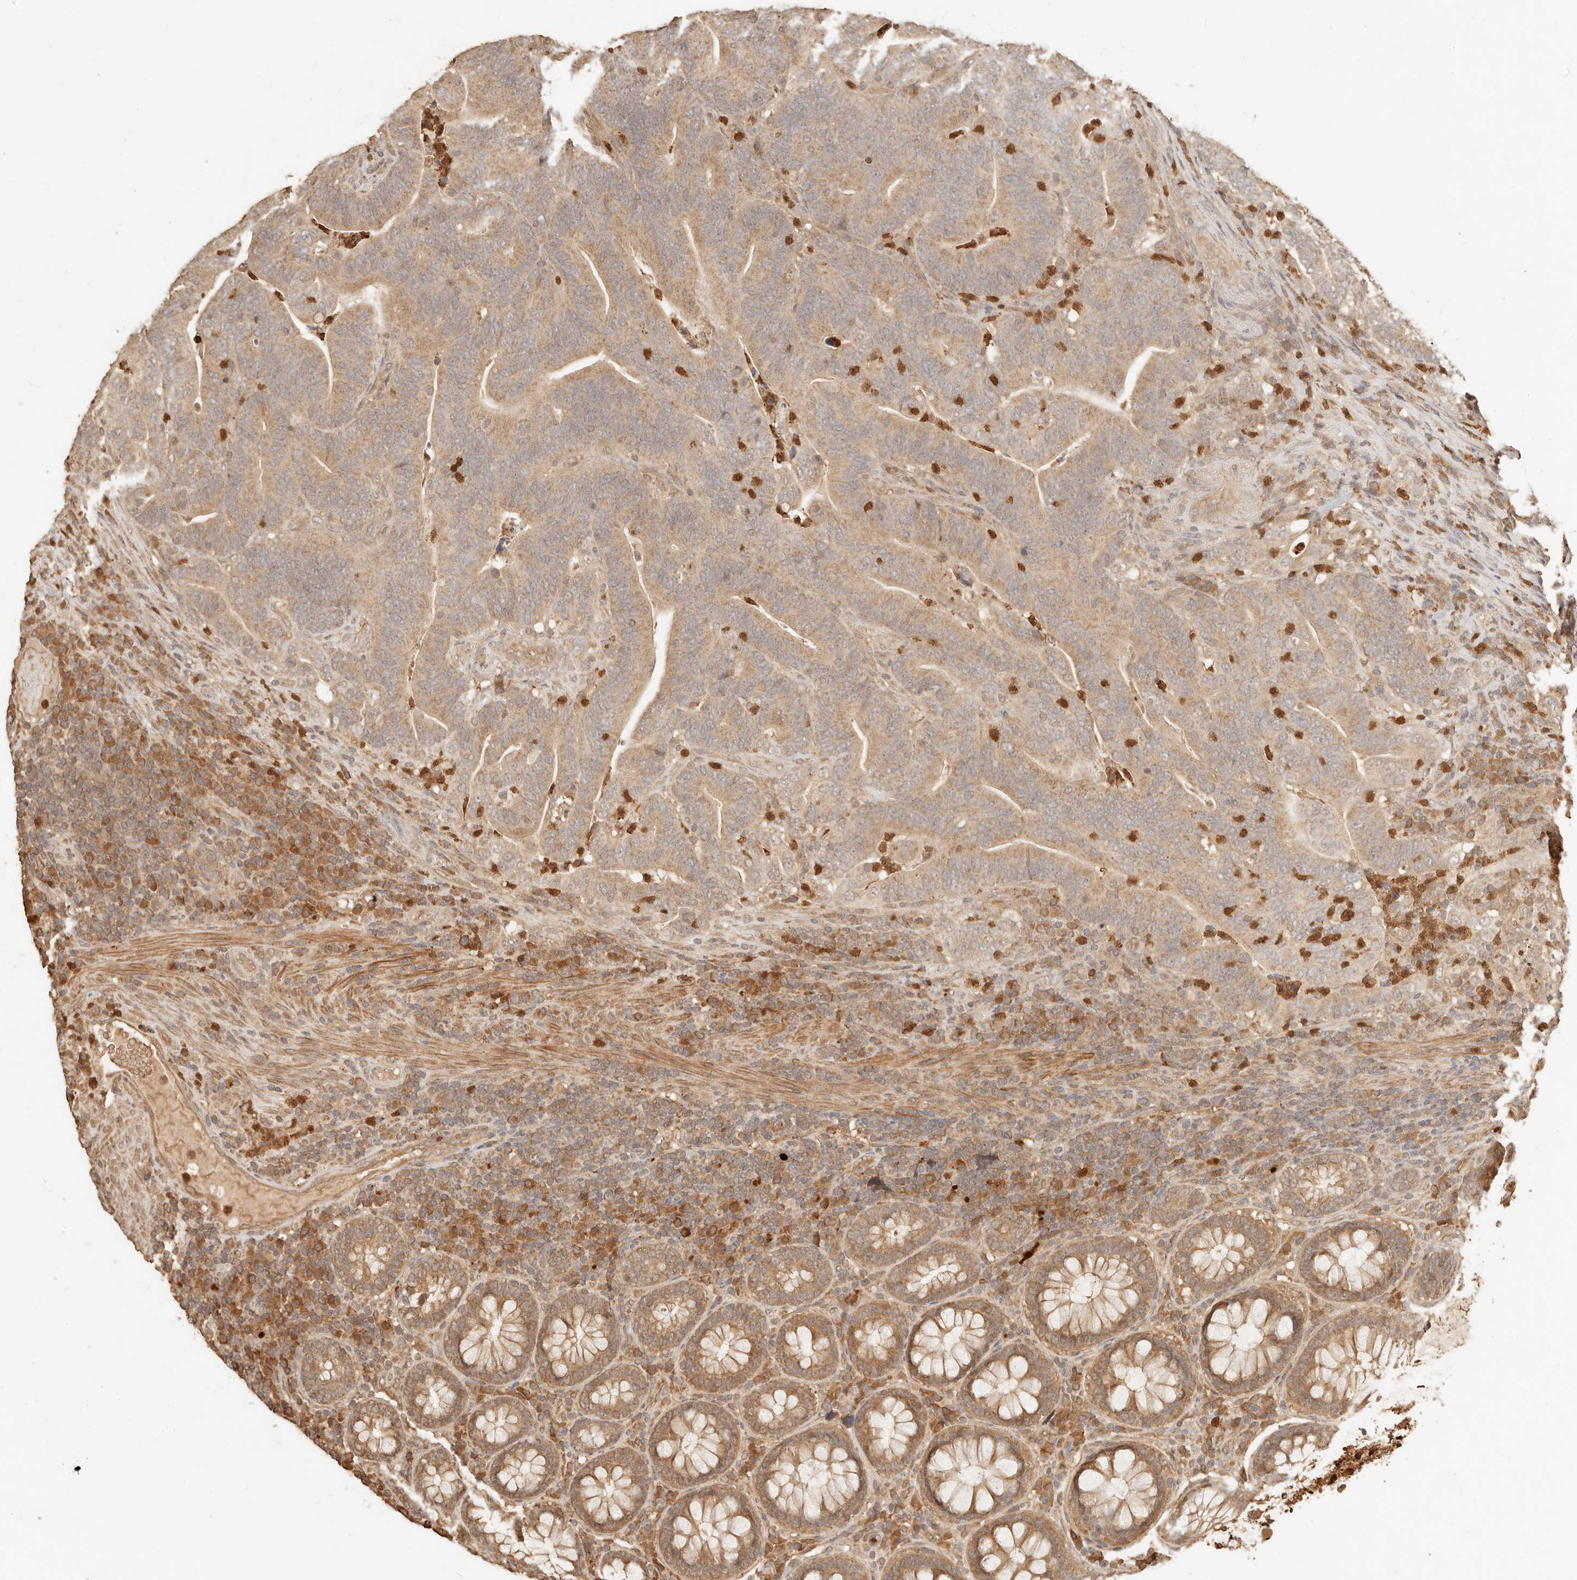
{"staining": {"intensity": "moderate", "quantity": ">75%", "location": "cytoplasmic/membranous"}, "tissue": "colorectal cancer", "cell_type": "Tumor cells", "image_type": "cancer", "snomed": [{"axis": "morphology", "description": "Adenocarcinoma, NOS"}, {"axis": "topography", "description": "Colon"}], "caption": "Colorectal adenocarcinoma tissue reveals moderate cytoplasmic/membranous expression in approximately >75% of tumor cells, visualized by immunohistochemistry. The staining was performed using DAB, with brown indicating positive protein expression. Nuclei are stained blue with hematoxylin.", "gene": "INTS11", "patient": {"sex": "female", "age": 66}}